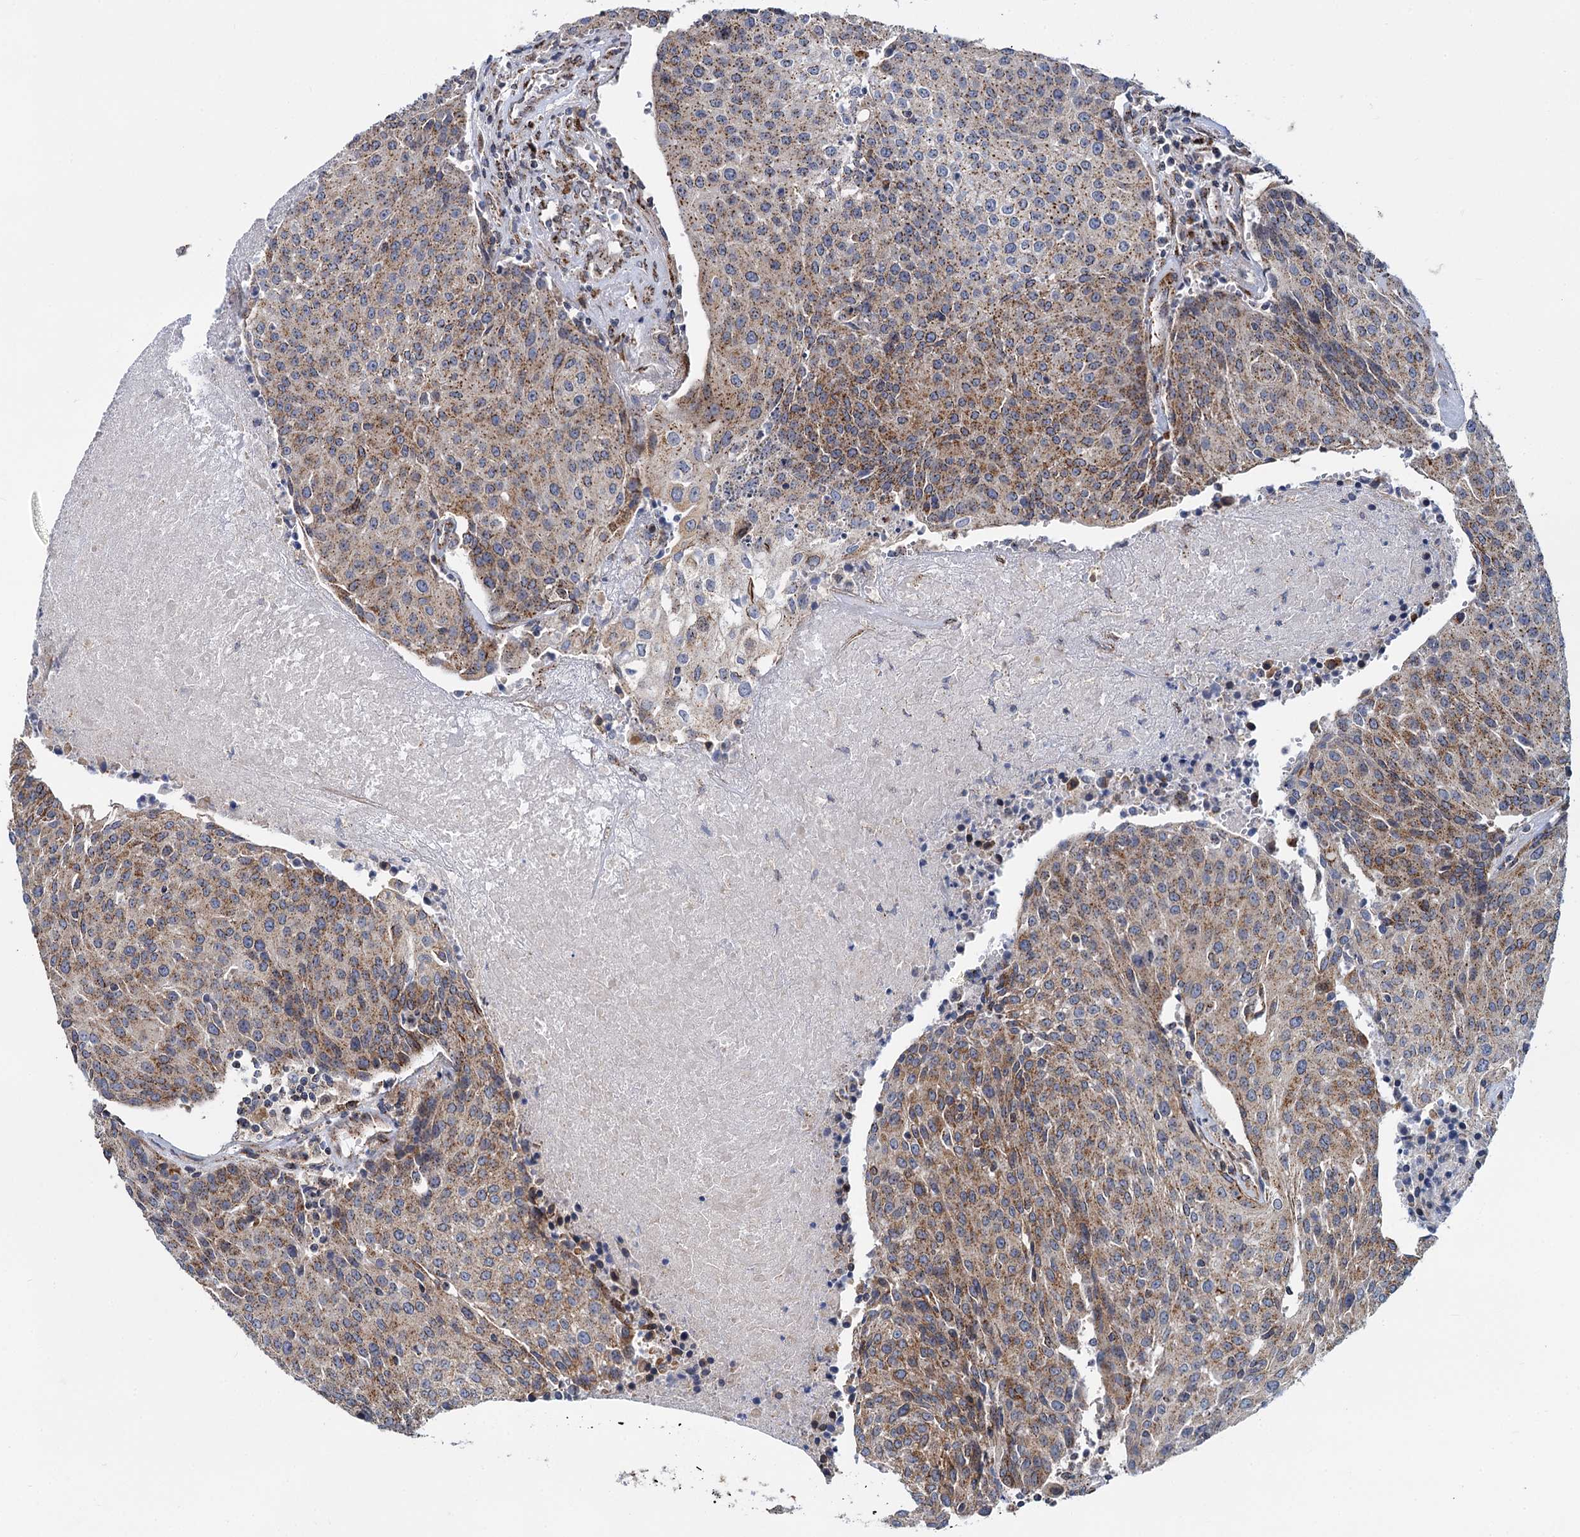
{"staining": {"intensity": "moderate", "quantity": ">75%", "location": "cytoplasmic/membranous"}, "tissue": "urothelial cancer", "cell_type": "Tumor cells", "image_type": "cancer", "snomed": [{"axis": "morphology", "description": "Urothelial carcinoma, High grade"}, {"axis": "topography", "description": "Urinary bladder"}], "caption": "Moderate cytoplasmic/membranous protein expression is seen in about >75% of tumor cells in high-grade urothelial carcinoma.", "gene": "SUPT20H", "patient": {"sex": "female", "age": 85}}